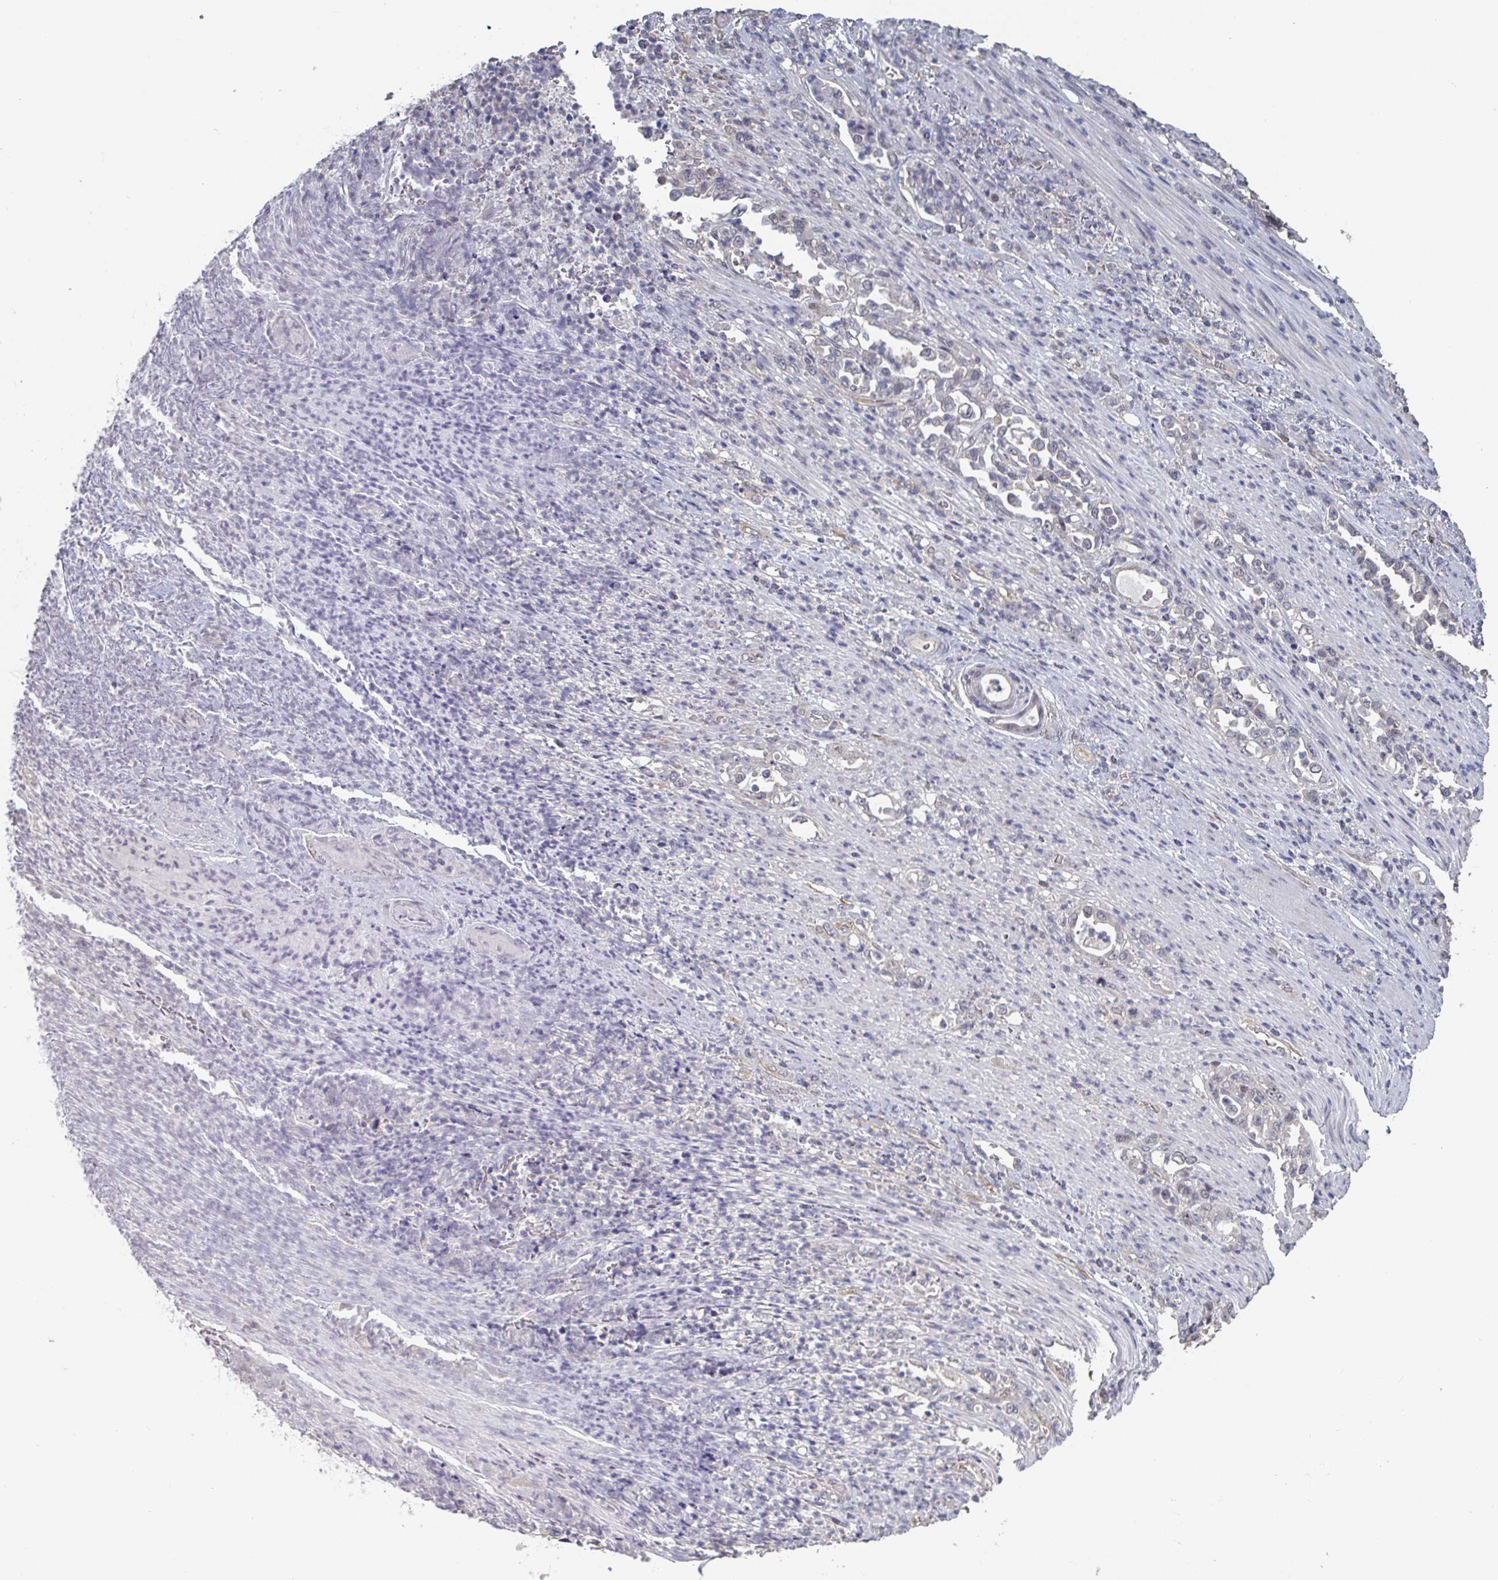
{"staining": {"intensity": "negative", "quantity": "none", "location": "none"}, "tissue": "stomach cancer", "cell_type": "Tumor cells", "image_type": "cancer", "snomed": [{"axis": "morphology", "description": "Normal tissue, NOS"}, {"axis": "morphology", "description": "Adenocarcinoma, NOS"}, {"axis": "topography", "description": "Stomach"}], "caption": "DAB (3,3'-diaminobenzidine) immunohistochemical staining of human stomach cancer (adenocarcinoma) reveals no significant staining in tumor cells. (Brightfield microscopy of DAB immunohistochemistry (IHC) at high magnification).", "gene": "LIX1", "patient": {"sex": "female", "age": 79}}